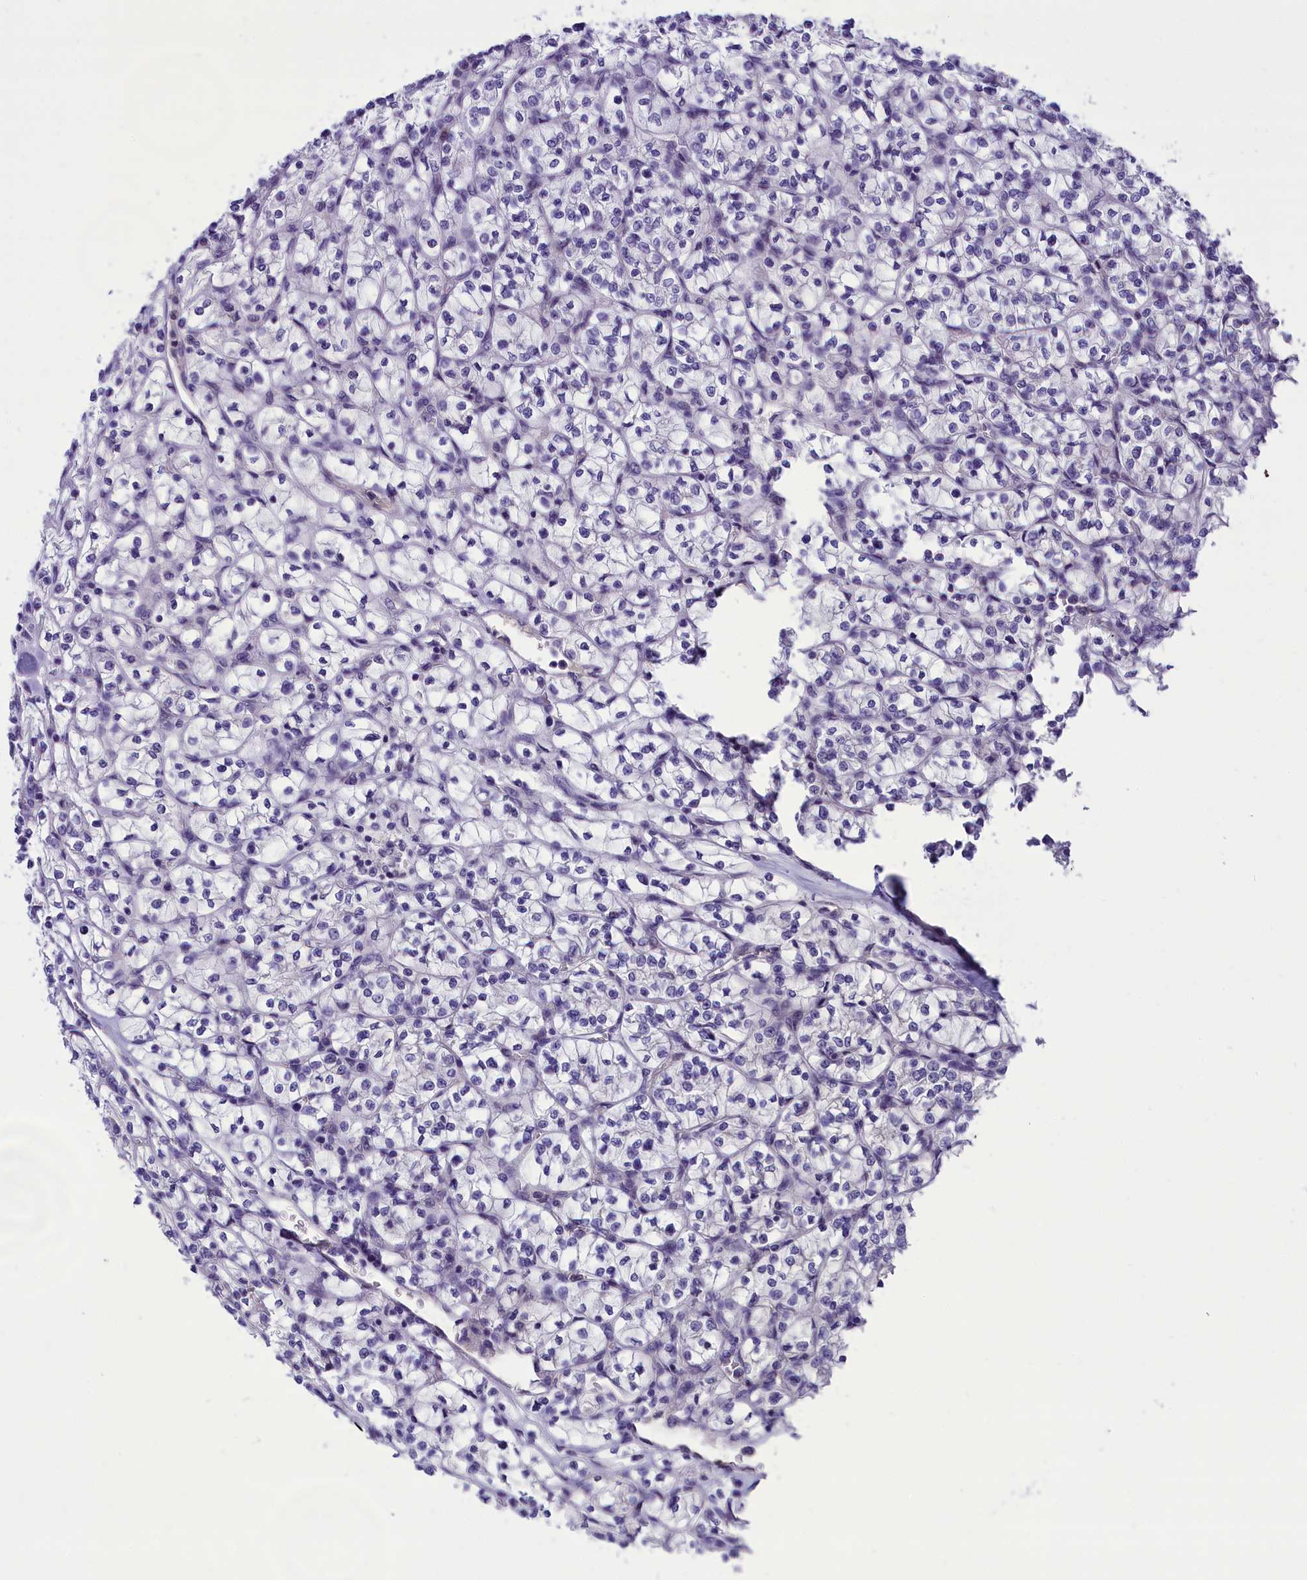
{"staining": {"intensity": "negative", "quantity": "none", "location": "none"}, "tissue": "renal cancer", "cell_type": "Tumor cells", "image_type": "cancer", "snomed": [{"axis": "morphology", "description": "Adenocarcinoma, NOS"}, {"axis": "topography", "description": "Kidney"}], "caption": "Immunohistochemical staining of human renal adenocarcinoma demonstrates no significant positivity in tumor cells.", "gene": "PRR15", "patient": {"sex": "female", "age": 64}}